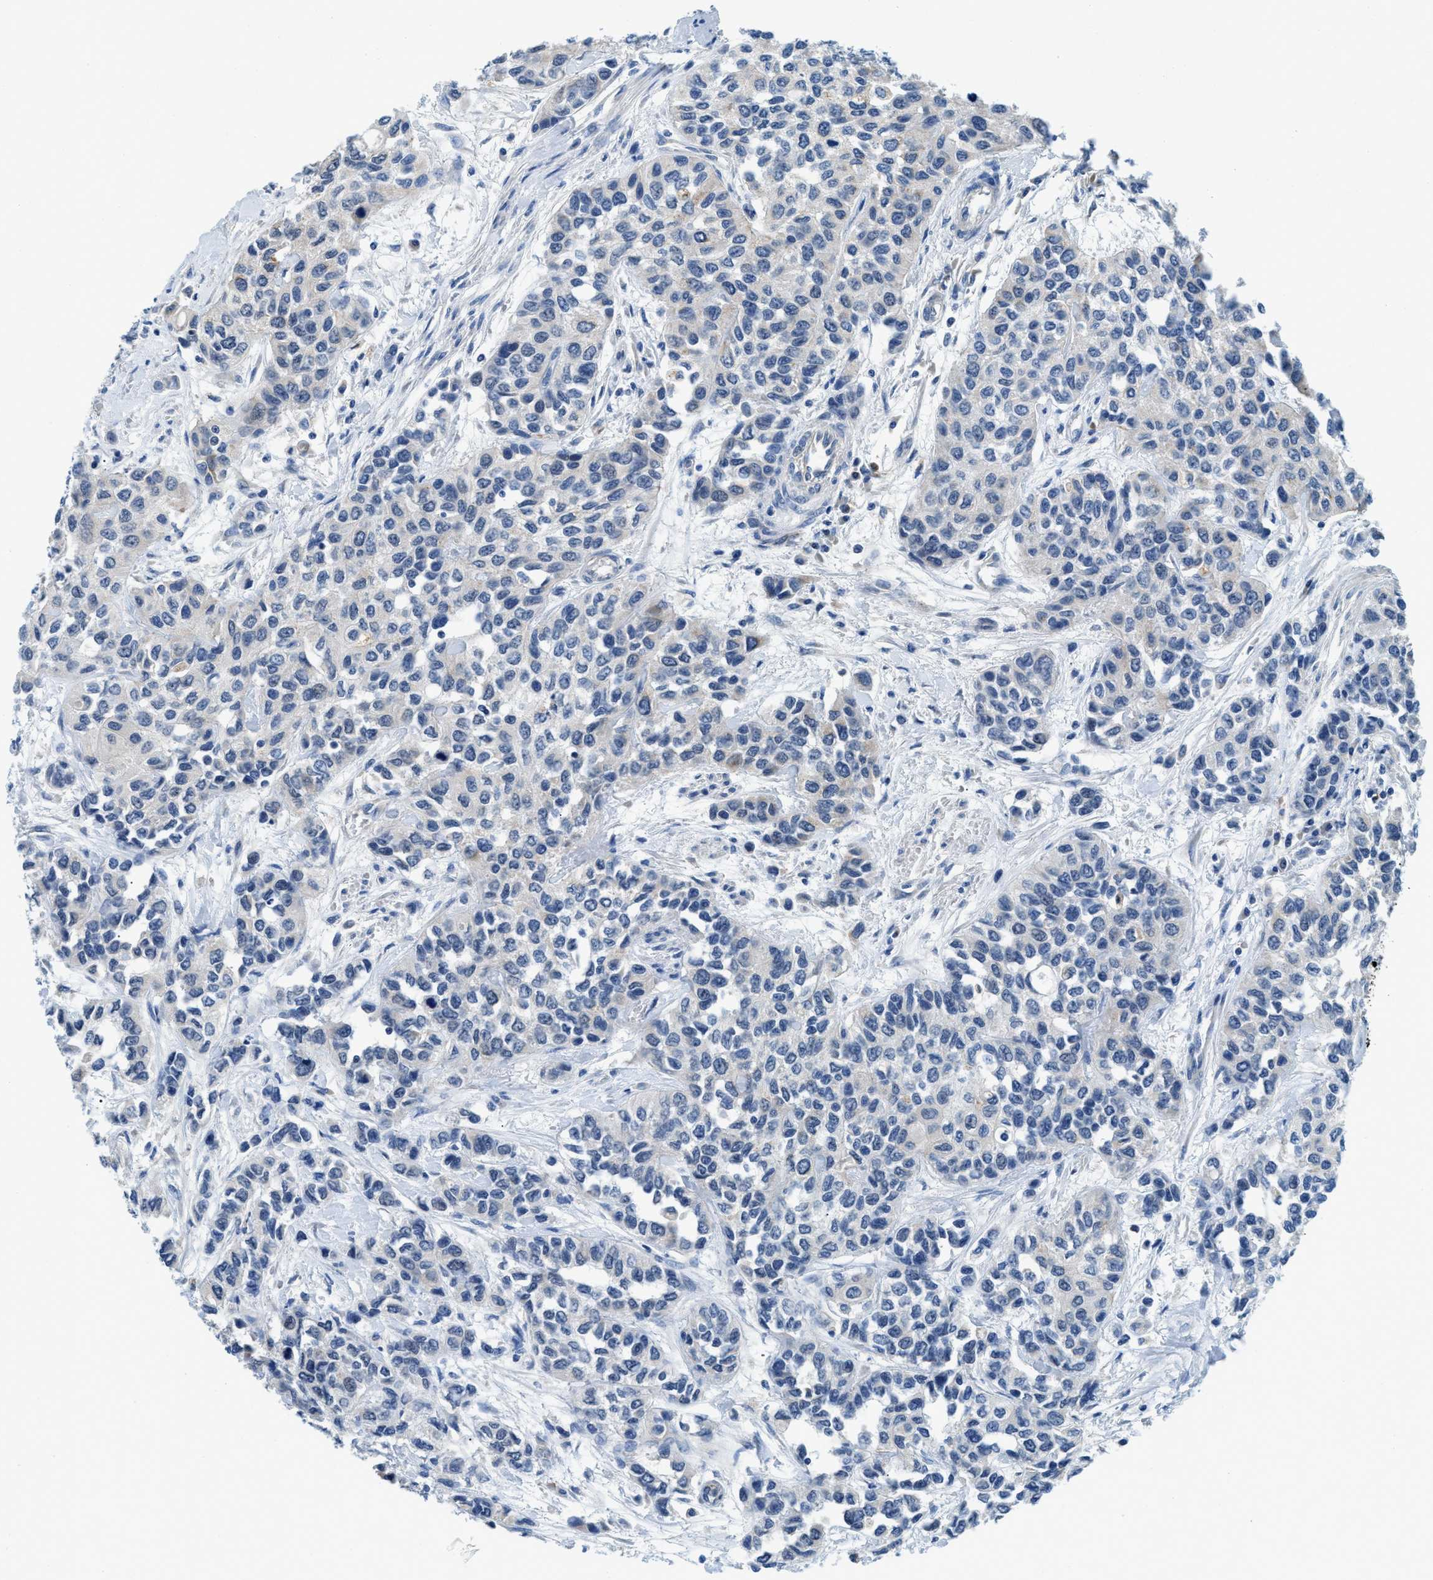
{"staining": {"intensity": "negative", "quantity": "none", "location": "none"}, "tissue": "urothelial cancer", "cell_type": "Tumor cells", "image_type": "cancer", "snomed": [{"axis": "morphology", "description": "Urothelial carcinoma, High grade"}, {"axis": "topography", "description": "Urinary bladder"}], "caption": "The IHC histopathology image has no significant expression in tumor cells of urothelial cancer tissue.", "gene": "TSPAN3", "patient": {"sex": "female", "age": 56}}